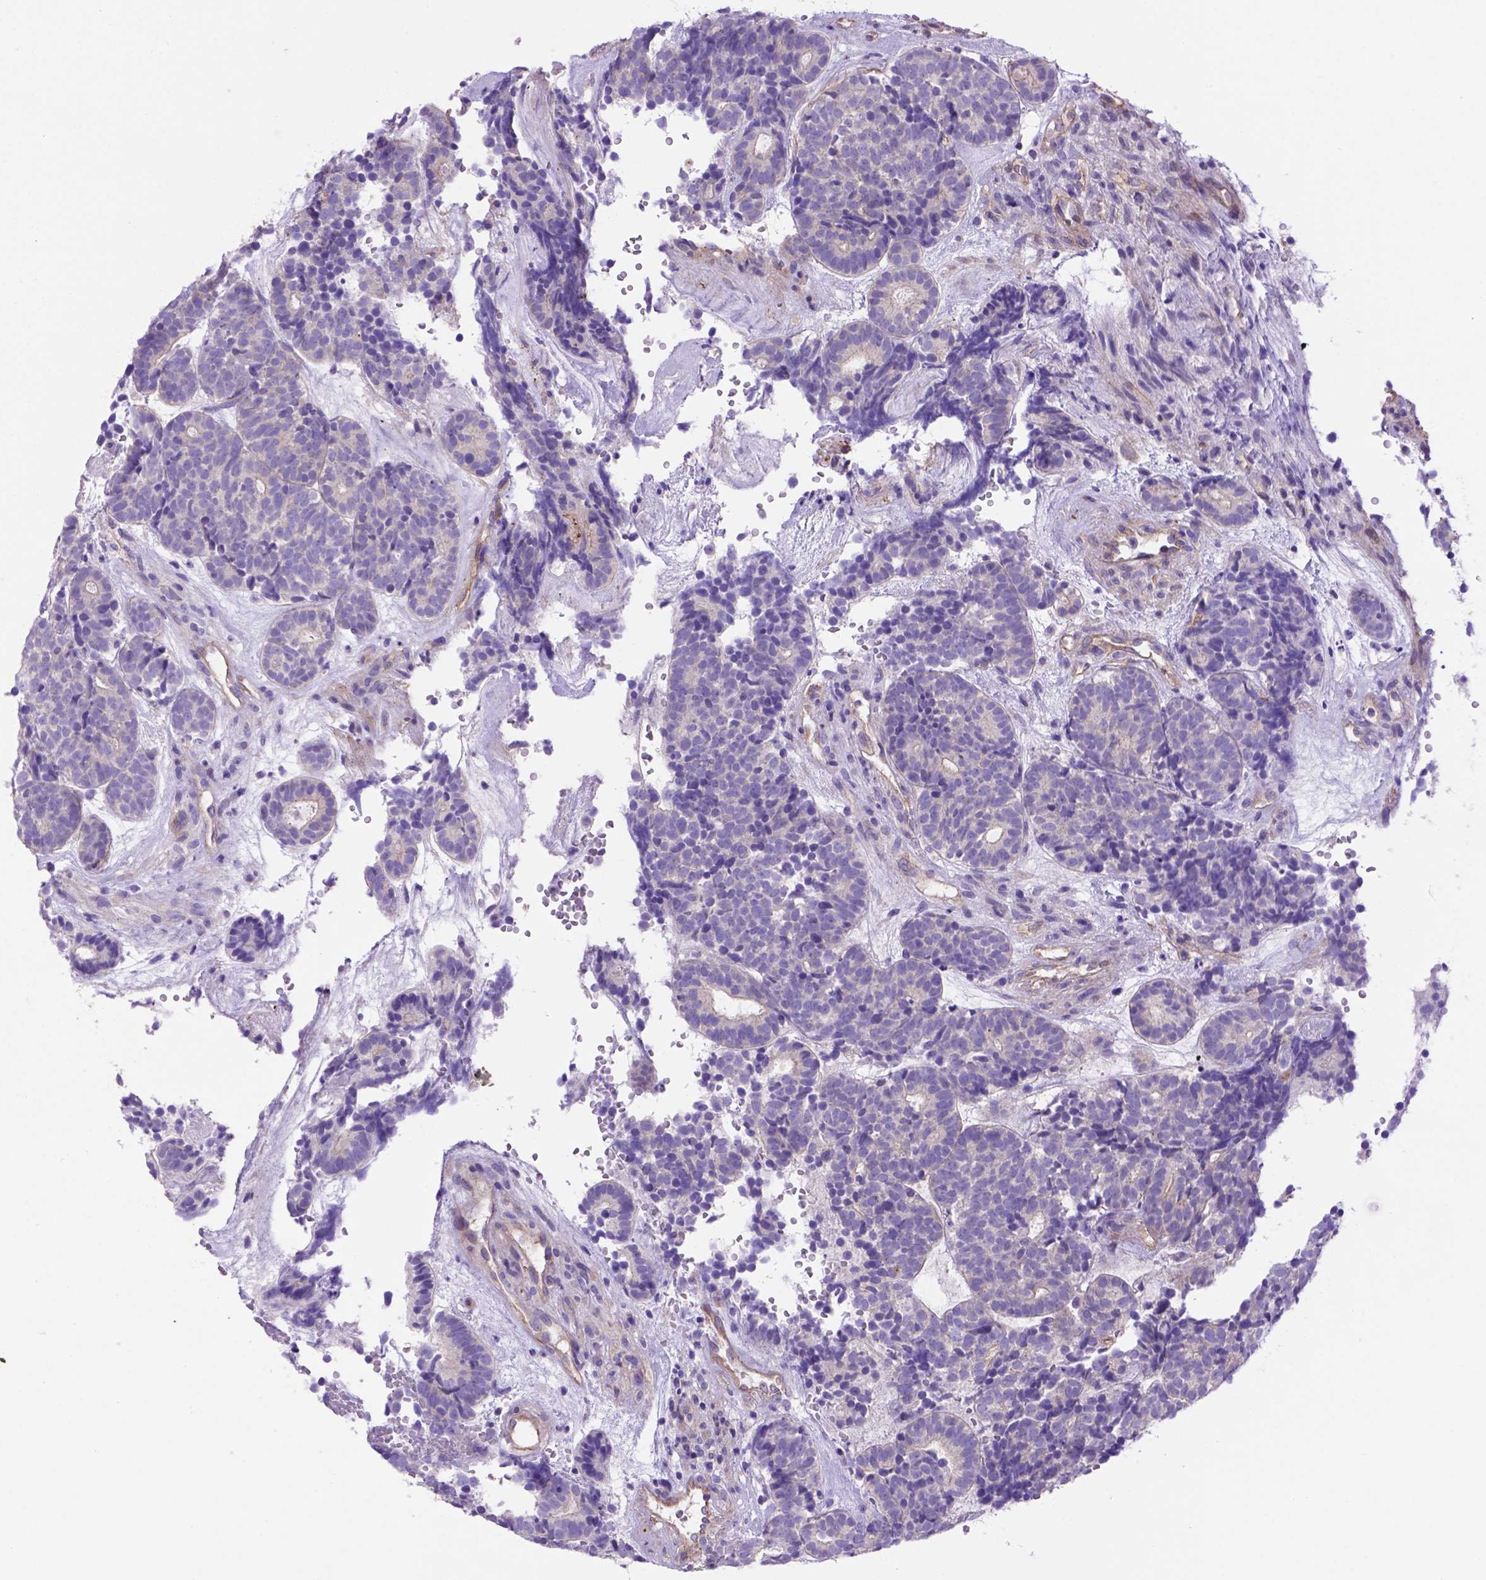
{"staining": {"intensity": "moderate", "quantity": "<25%", "location": "cytoplasmic/membranous"}, "tissue": "head and neck cancer", "cell_type": "Tumor cells", "image_type": "cancer", "snomed": [{"axis": "morphology", "description": "Adenocarcinoma, NOS"}, {"axis": "topography", "description": "Head-Neck"}], "caption": "Head and neck cancer was stained to show a protein in brown. There is low levels of moderate cytoplasmic/membranous expression in about <25% of tumor cells.", "gene": "PEX12", "patient": {"sex": "female", "age": 81}}